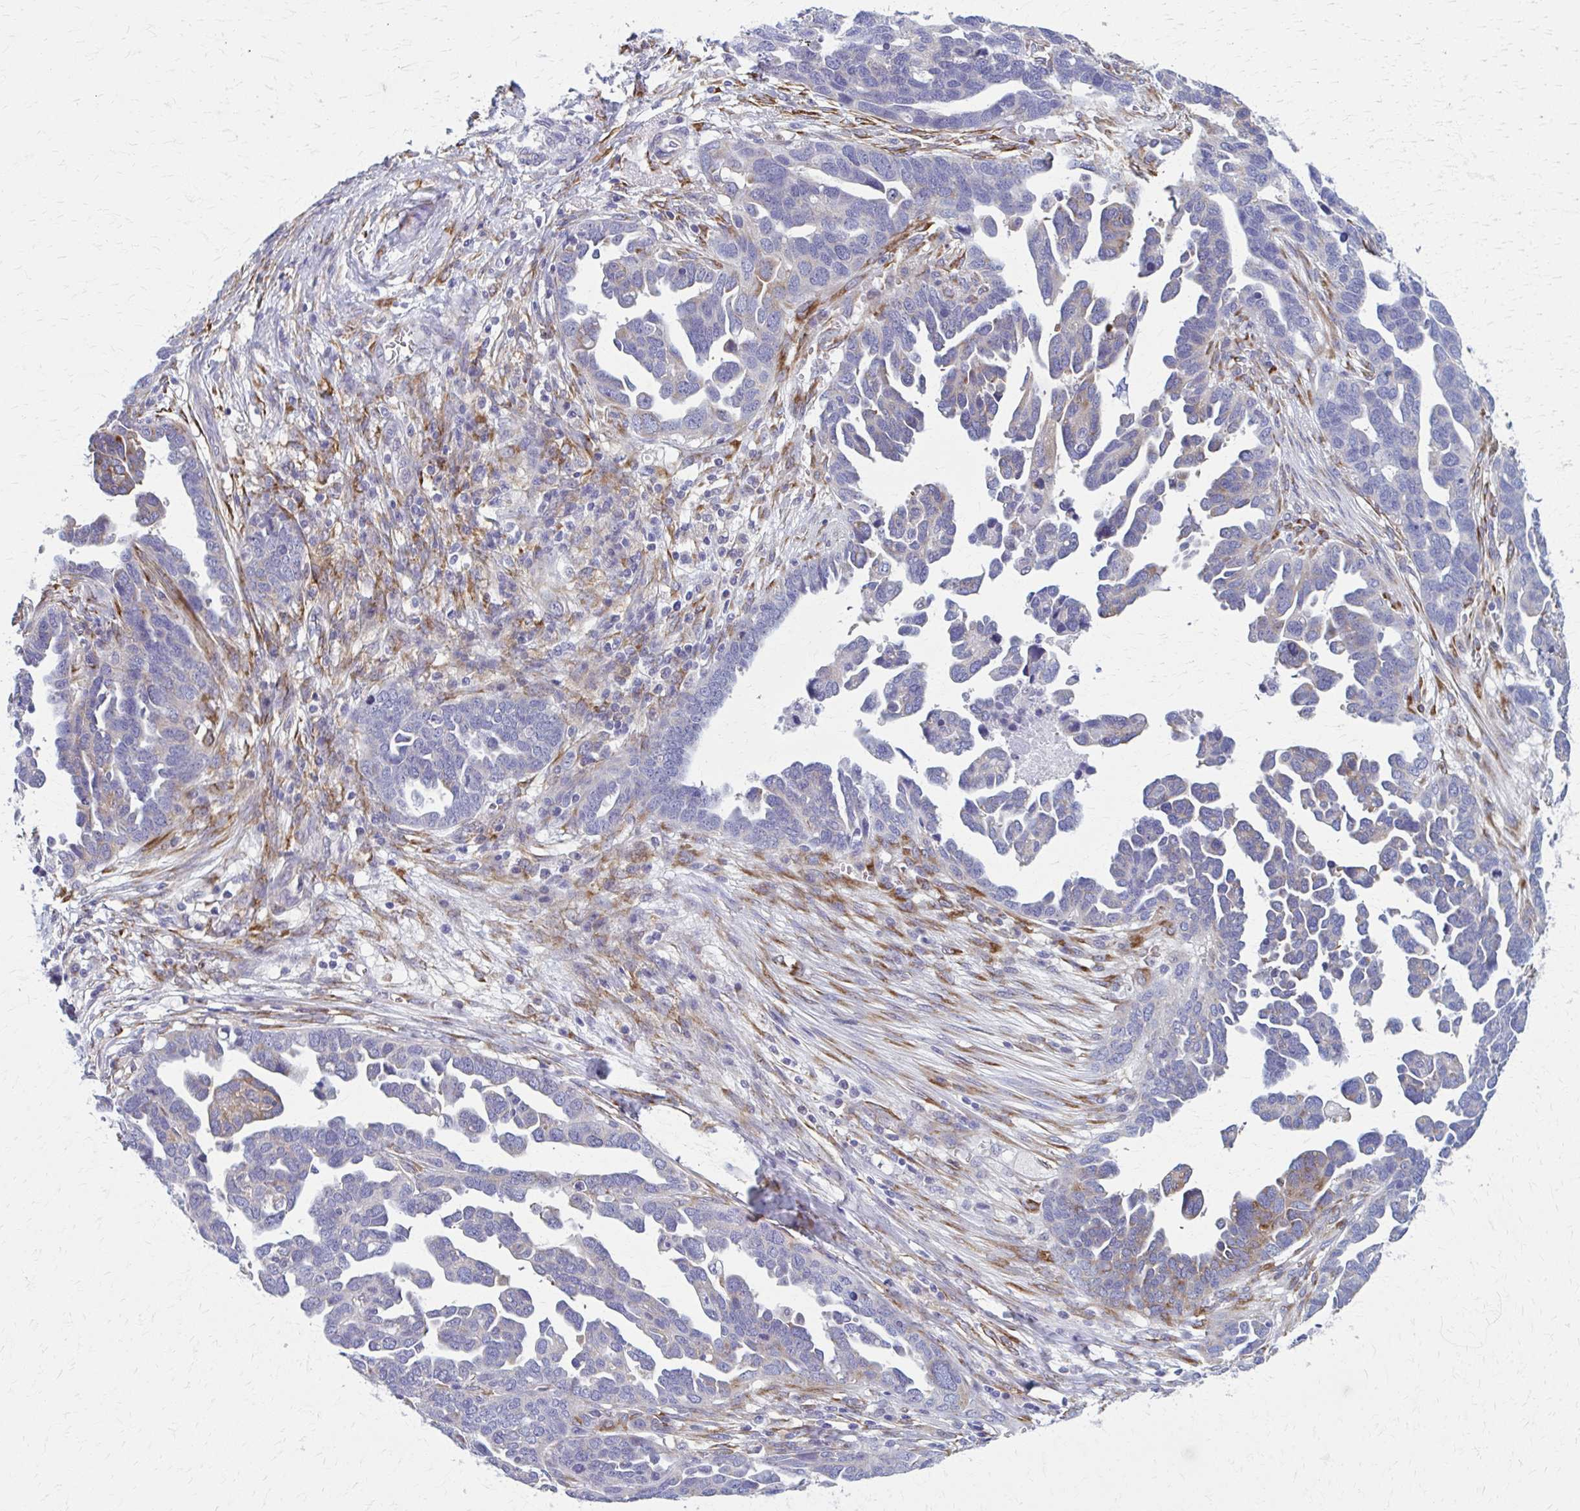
{"staining": {"intensity": "weak", "quantity": "<25%", "location": "cytoplasmic/membranous"}, "tissue": "ovarian cancer", "cell_type": "Tumor cells", "image_type": "cancer", "snomed": [{"axis": "morphology", "description": "Cystadenocarcinoma, serous, NOS"}, {"axis": "topography", "description": "Ovary"}], "caption": "Protein analysis of ovarian cancer reveals no significant staining in tumor cells. The staining was performed using DAB to visualize the protein expression in brown, while the nuclei were stained in blue with hematoxylin (Magnification: 20x).", "gene": "SPATS2L", "patient": {"sex": "female", "age": 54}}